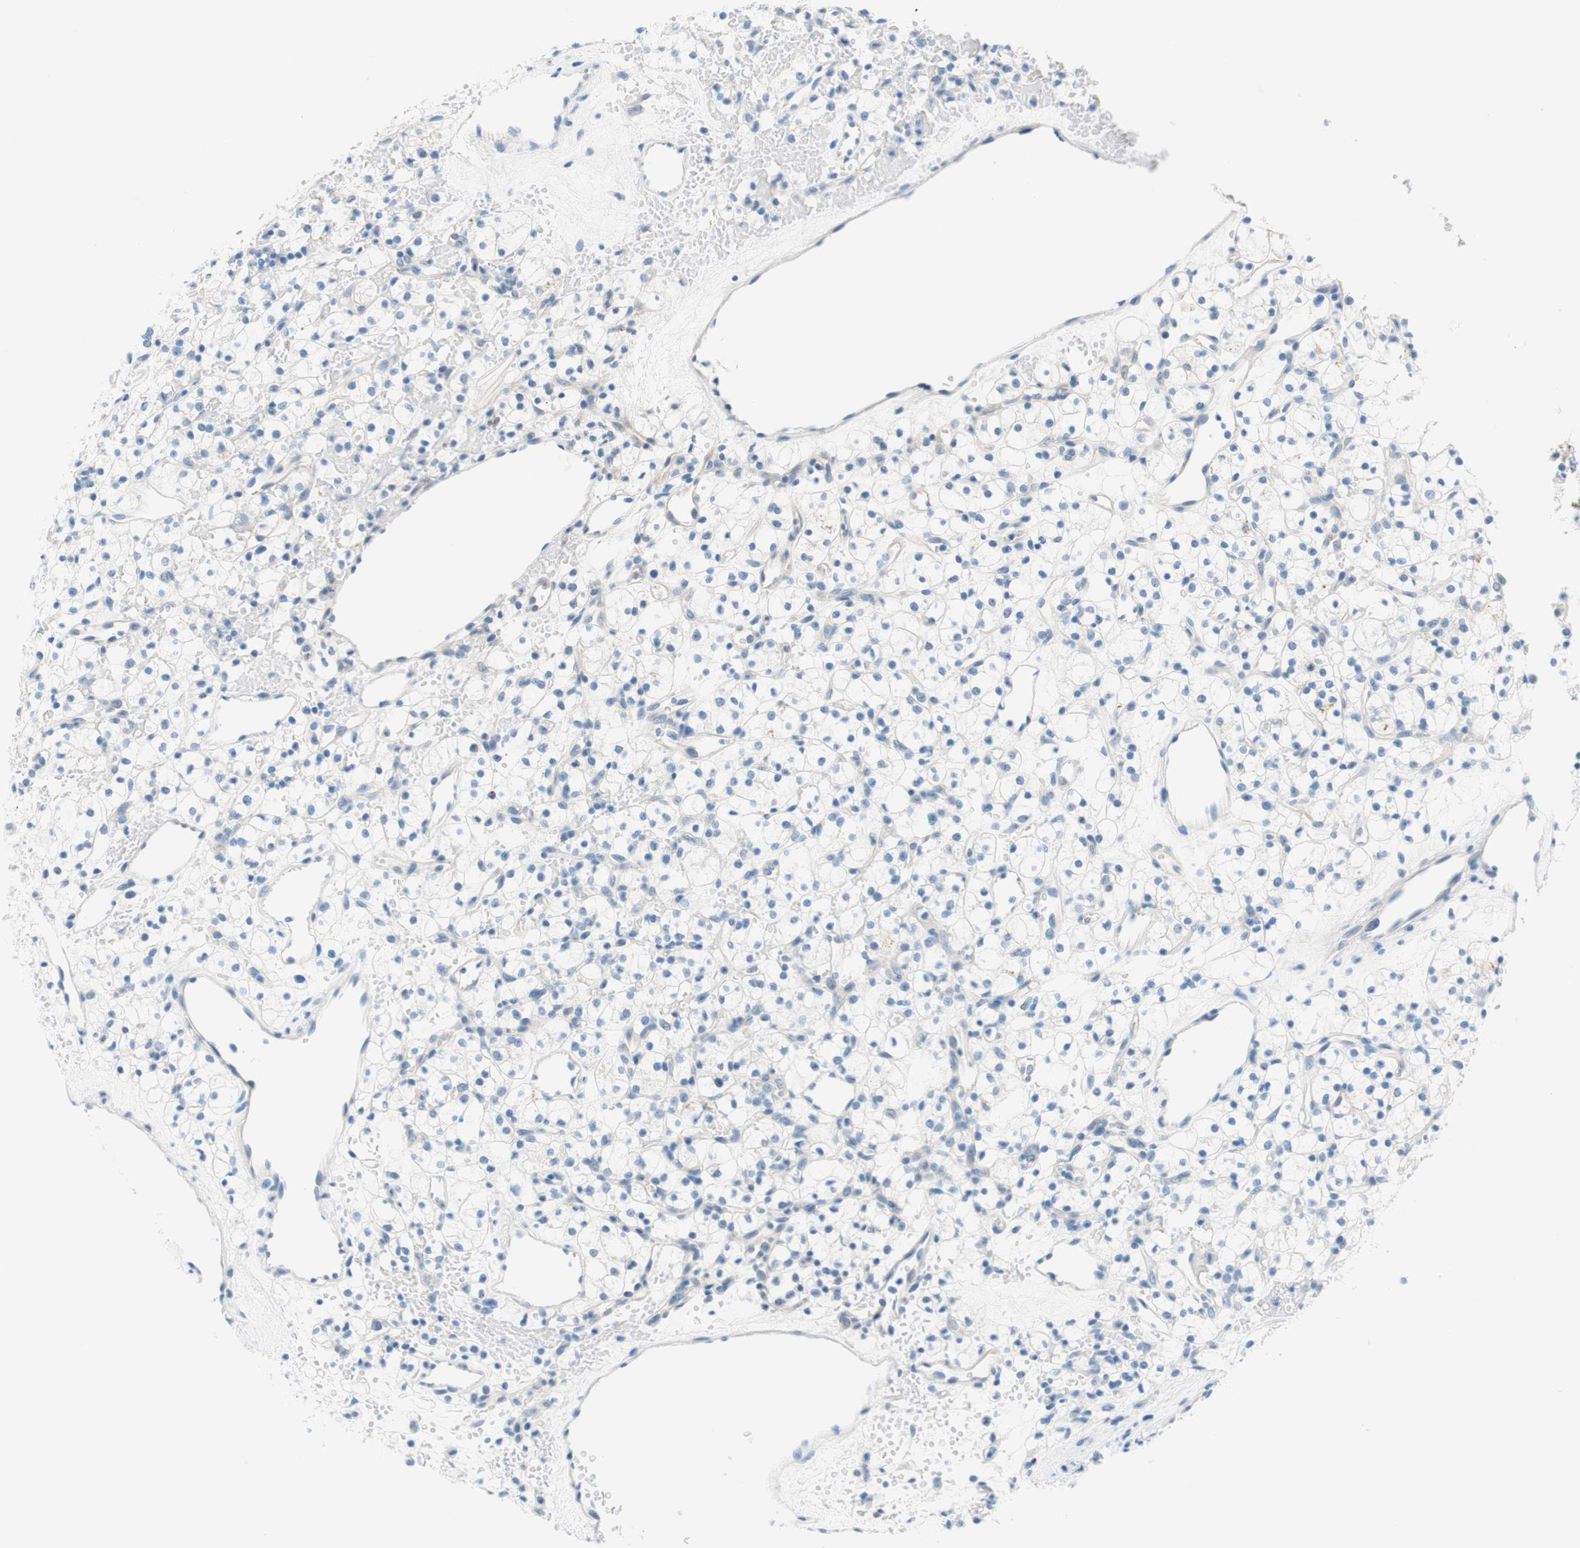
{"staining": {"intensity": "negative", "quantity": "none", "location": "none"}, "tissue": "renal cancer", "cell_type": "Tumor cells", "image_type": "cancer", "snomed": [{"axis": "morphology", "description": "Adenocarcinoma, NOS"}, {"axis": "topography", "description": "Kidney"}], "caption": "An immunohistochemistry image of renal adenocarcinoma is shown. There is no staining in tumor cells of renal adenocarcinoma.", "gene": "PASD1", "patient": {"sex": "female", "age": 60}}